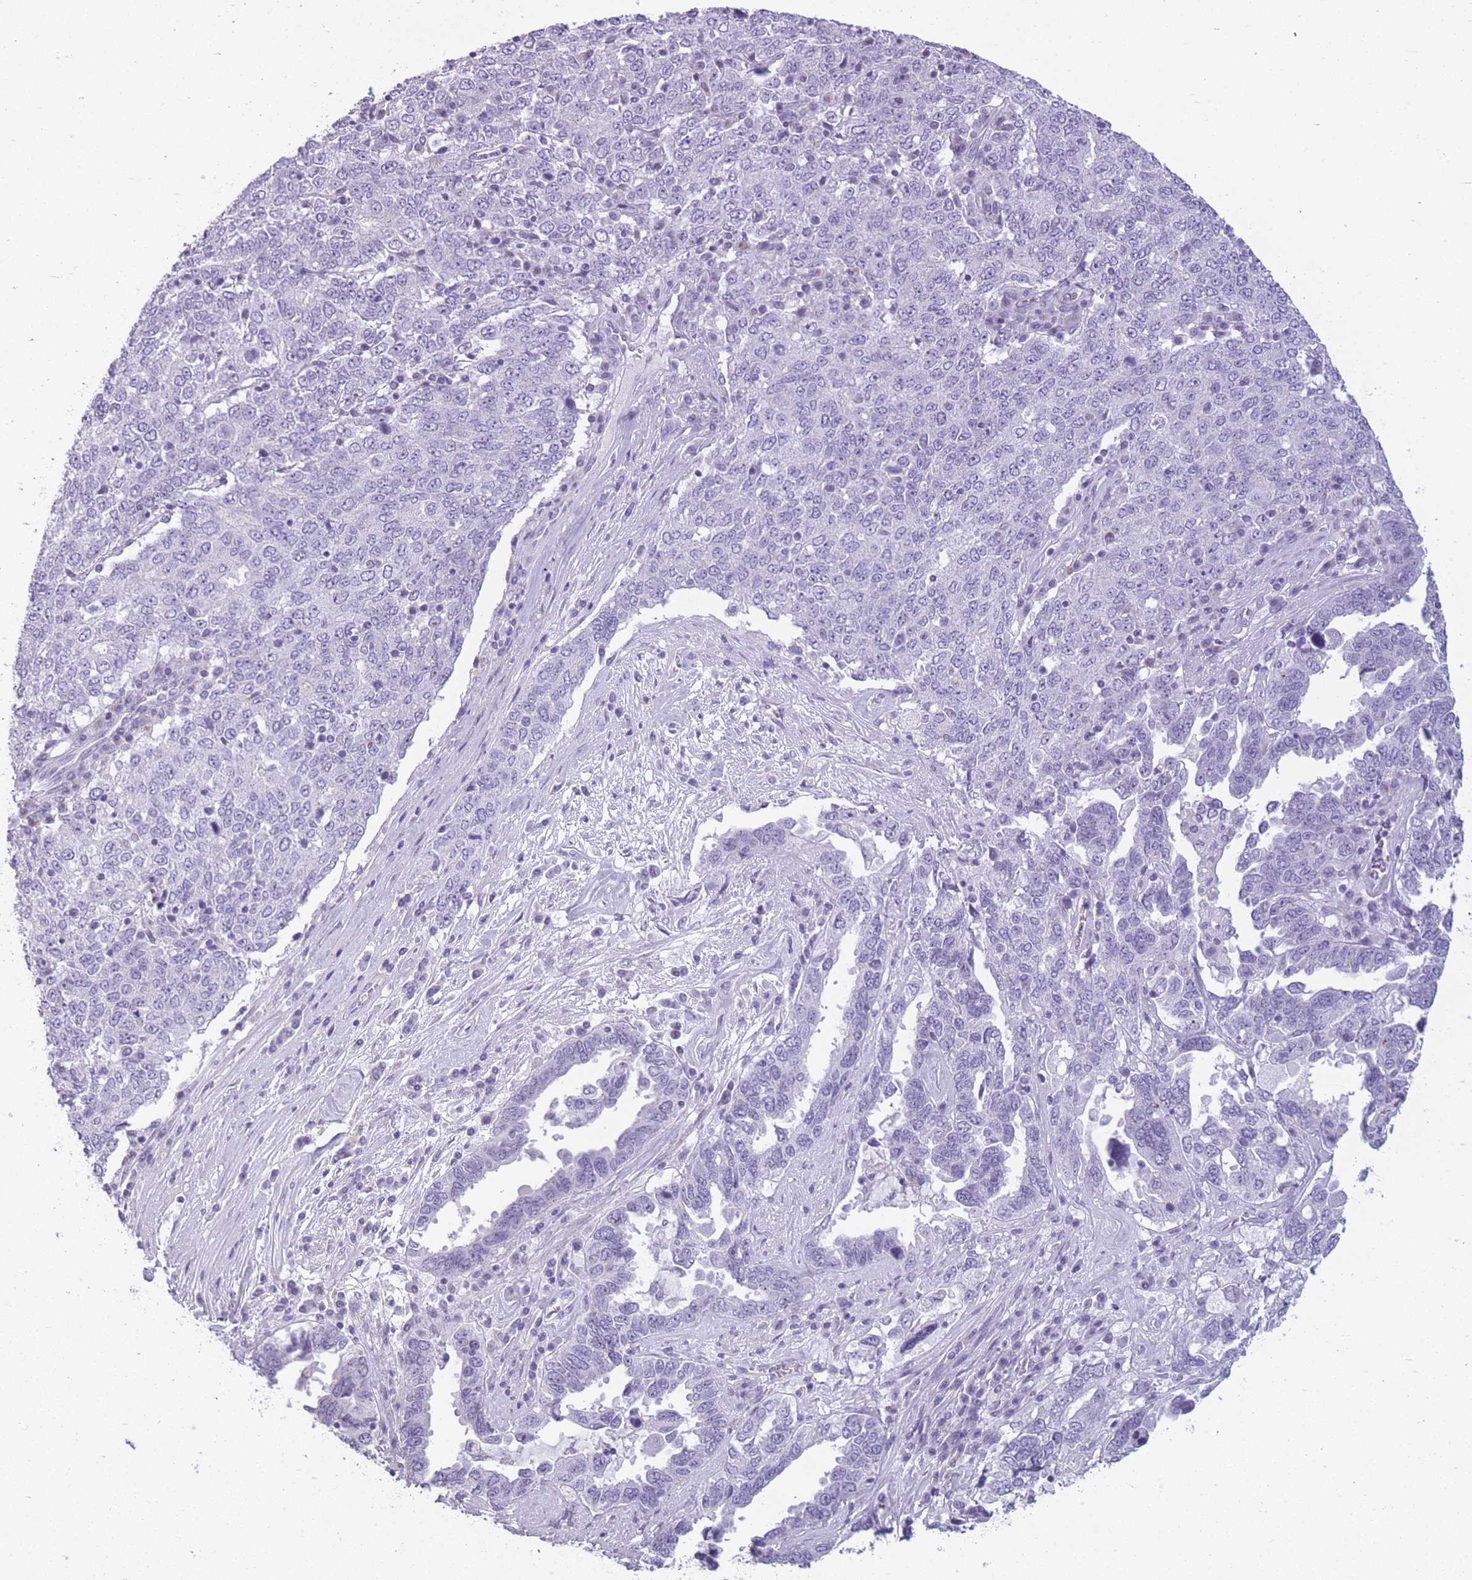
{"staining": {"intensity": "negative", "quantity": "none", "location": "none"}, "tissue": "ovarian cancer", "cell_type": "Tumor cells", "image_type": "cancer", "snomed": [{"axis": "morphology", "description": "Carcinoma, endometroid"}, {"axis": "topography", "description": "Ovary"}], "caption": "Immunohistochemistry (IHC) micrograph of neoplastic tissue: ovarian cancer stained with DAB (3,3'-diaminobenzidine) reveals no significant protein expression in tumor cells.", "gene": "GOLGA6D", "patient": {"sex": "female", "age": 62}}